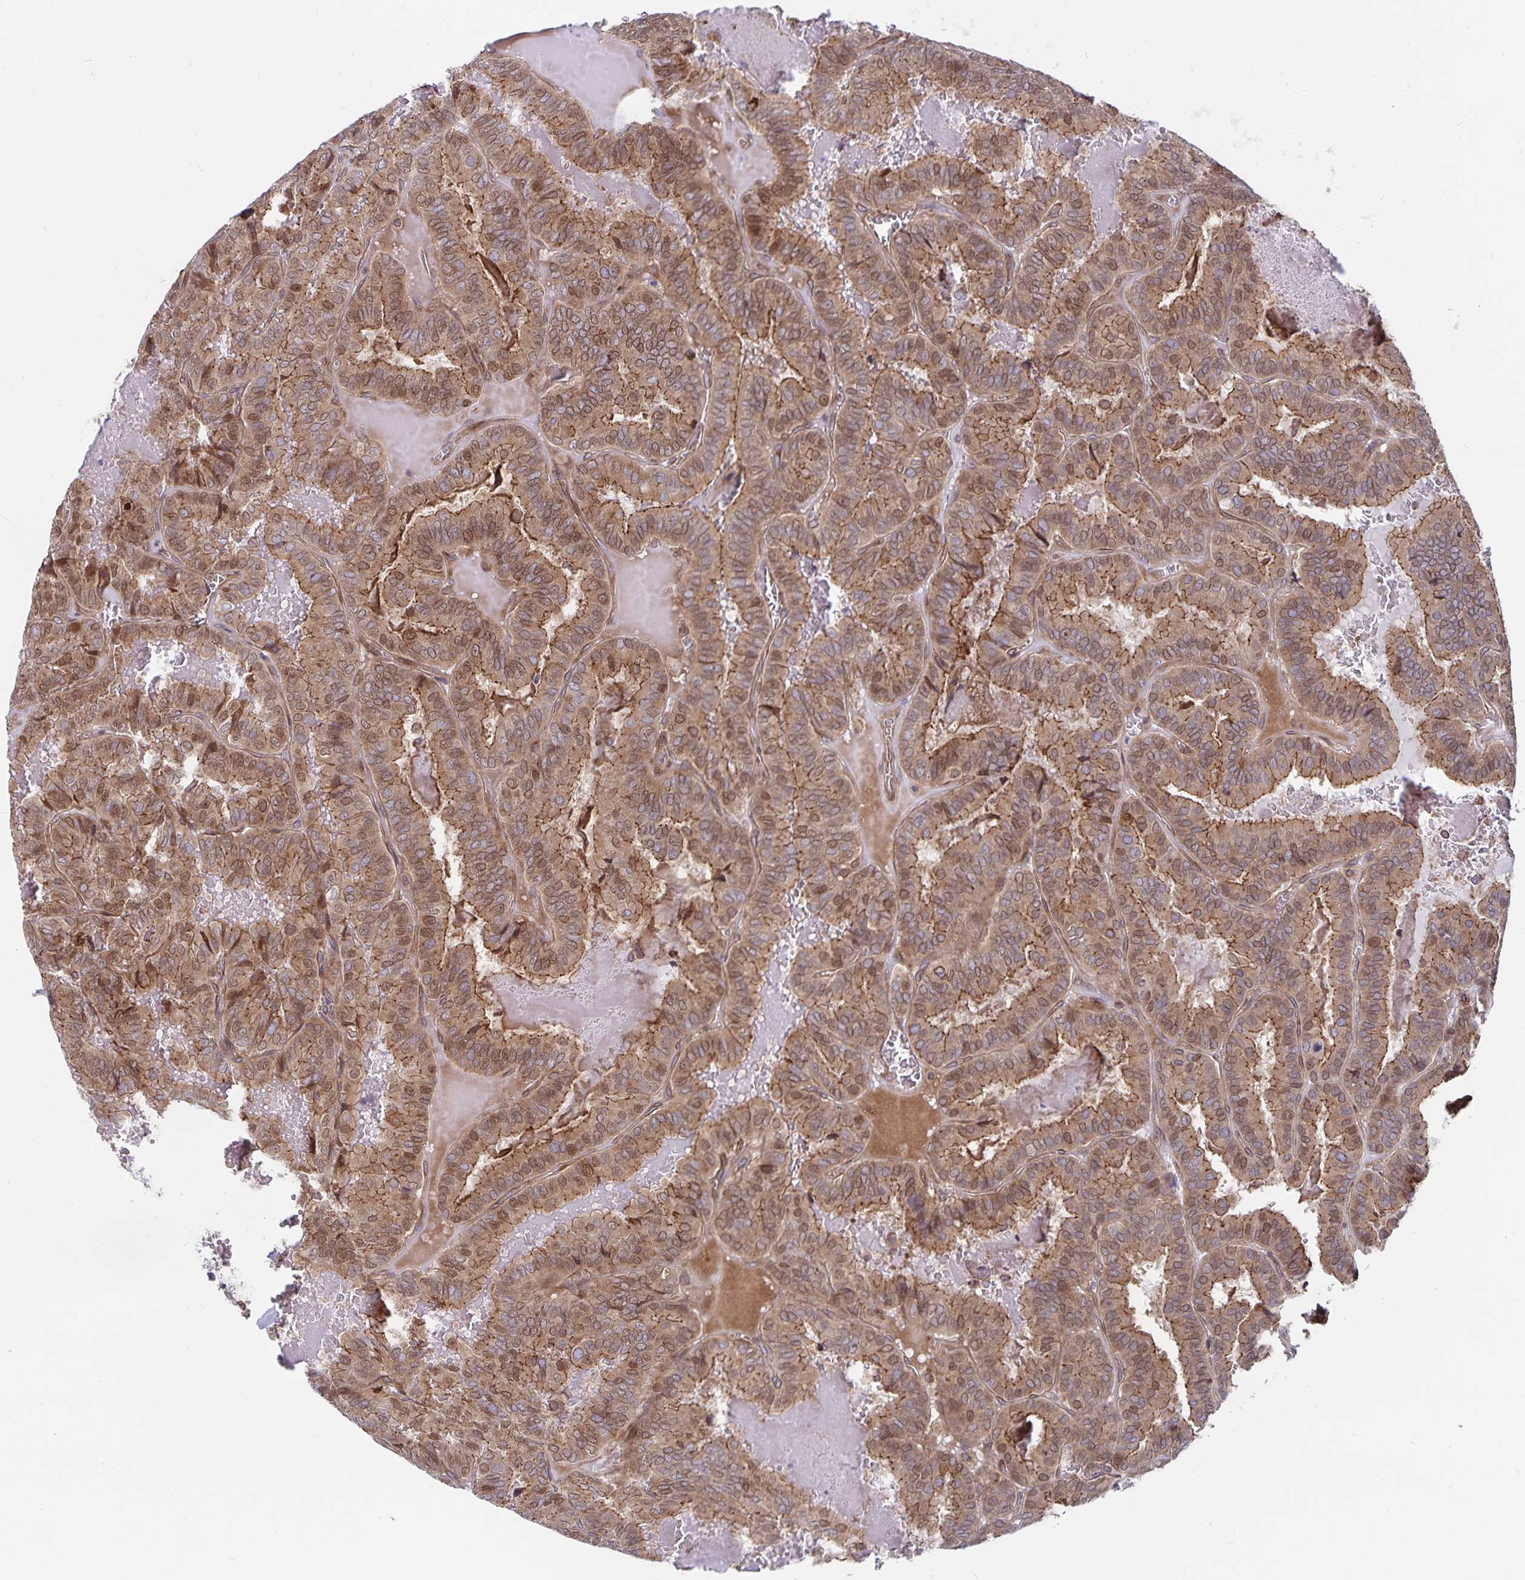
{"staining": {"intensity": "moderate", "quantity": ">75%", "location": "cytoplasmic/membranous"}, "tissue": "thyroid cancer", "cell_type": "Tumor cells", "image_type": "cancer", "snomed": [{"axis": "morphology", "description": "Papillary adenocarcinoma, NOS"}, {"axis": "topography", "description": "Thyroid gland"}], "caption": "Immunohistochemical staining of thyroid cancer (papillary adenocarcinoma) reveals moderate cytoplasmic/membranous protein expression in approximately >75% of tumor cells.", "gene": "SEC62", "patient": {"sex": "female", "age": 75}}